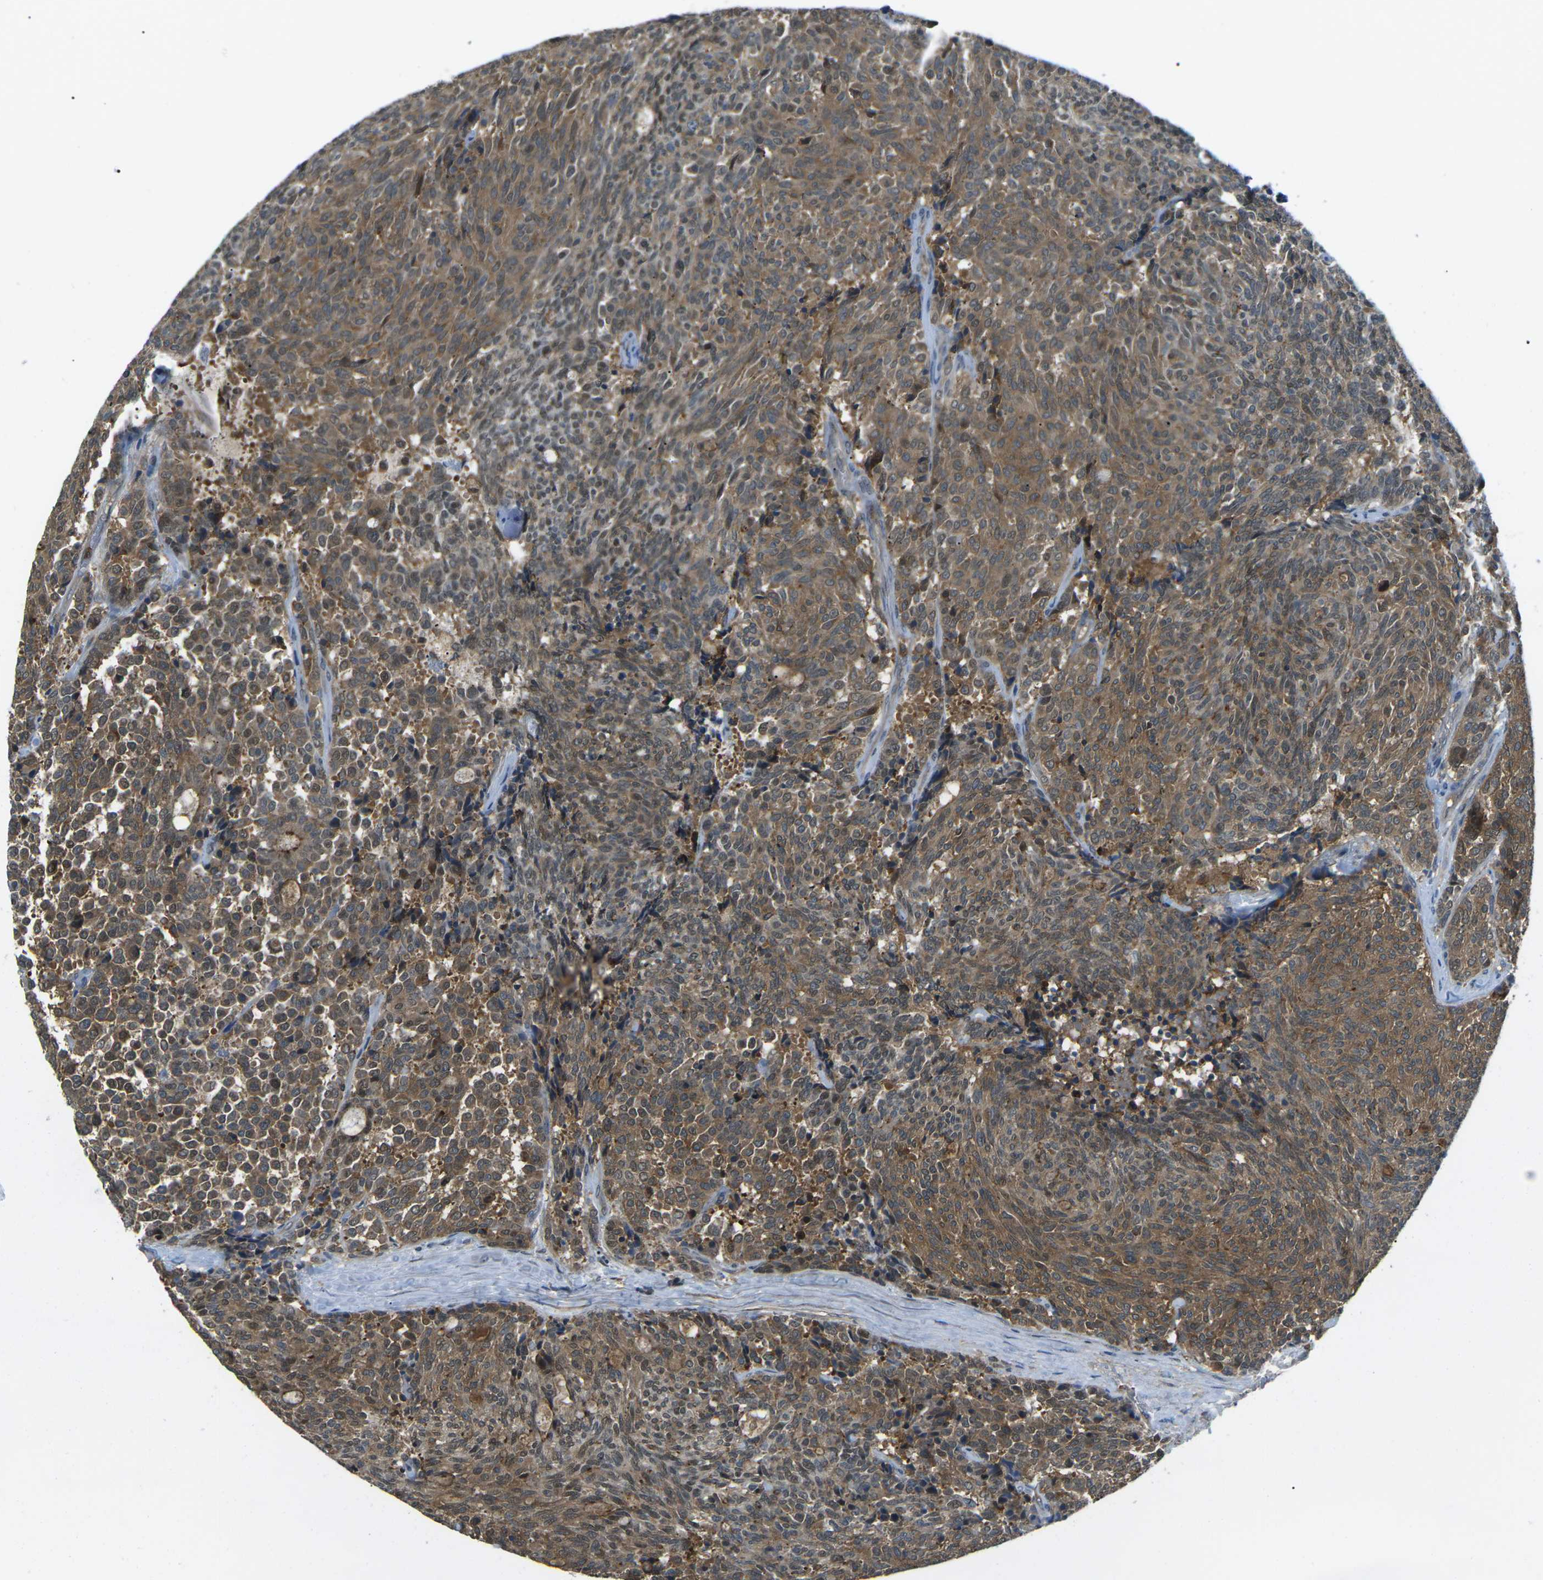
{"staining": {"intensity": "moderate", "quantity": ">75%", "location": "cytoplasmic/membranous"}, "tissue": "carcinoid", "cell_type": "Tumor cells", "image_type": "cancer", "snomed": [{"axis": "morphology", "description": "Carcinoid, malignant, NOS"}, {"axis": "topography", "description": "Pancreas"}], "caption": "There is medium levels of moderate cytoplasmic/membranous positivity in tumor cells of malignant carcinoid, as demonstrated by immunohistochemical staining (brown color).", "gene": "PIEZO2", "patient": {"sex": "female", "age": 54}}